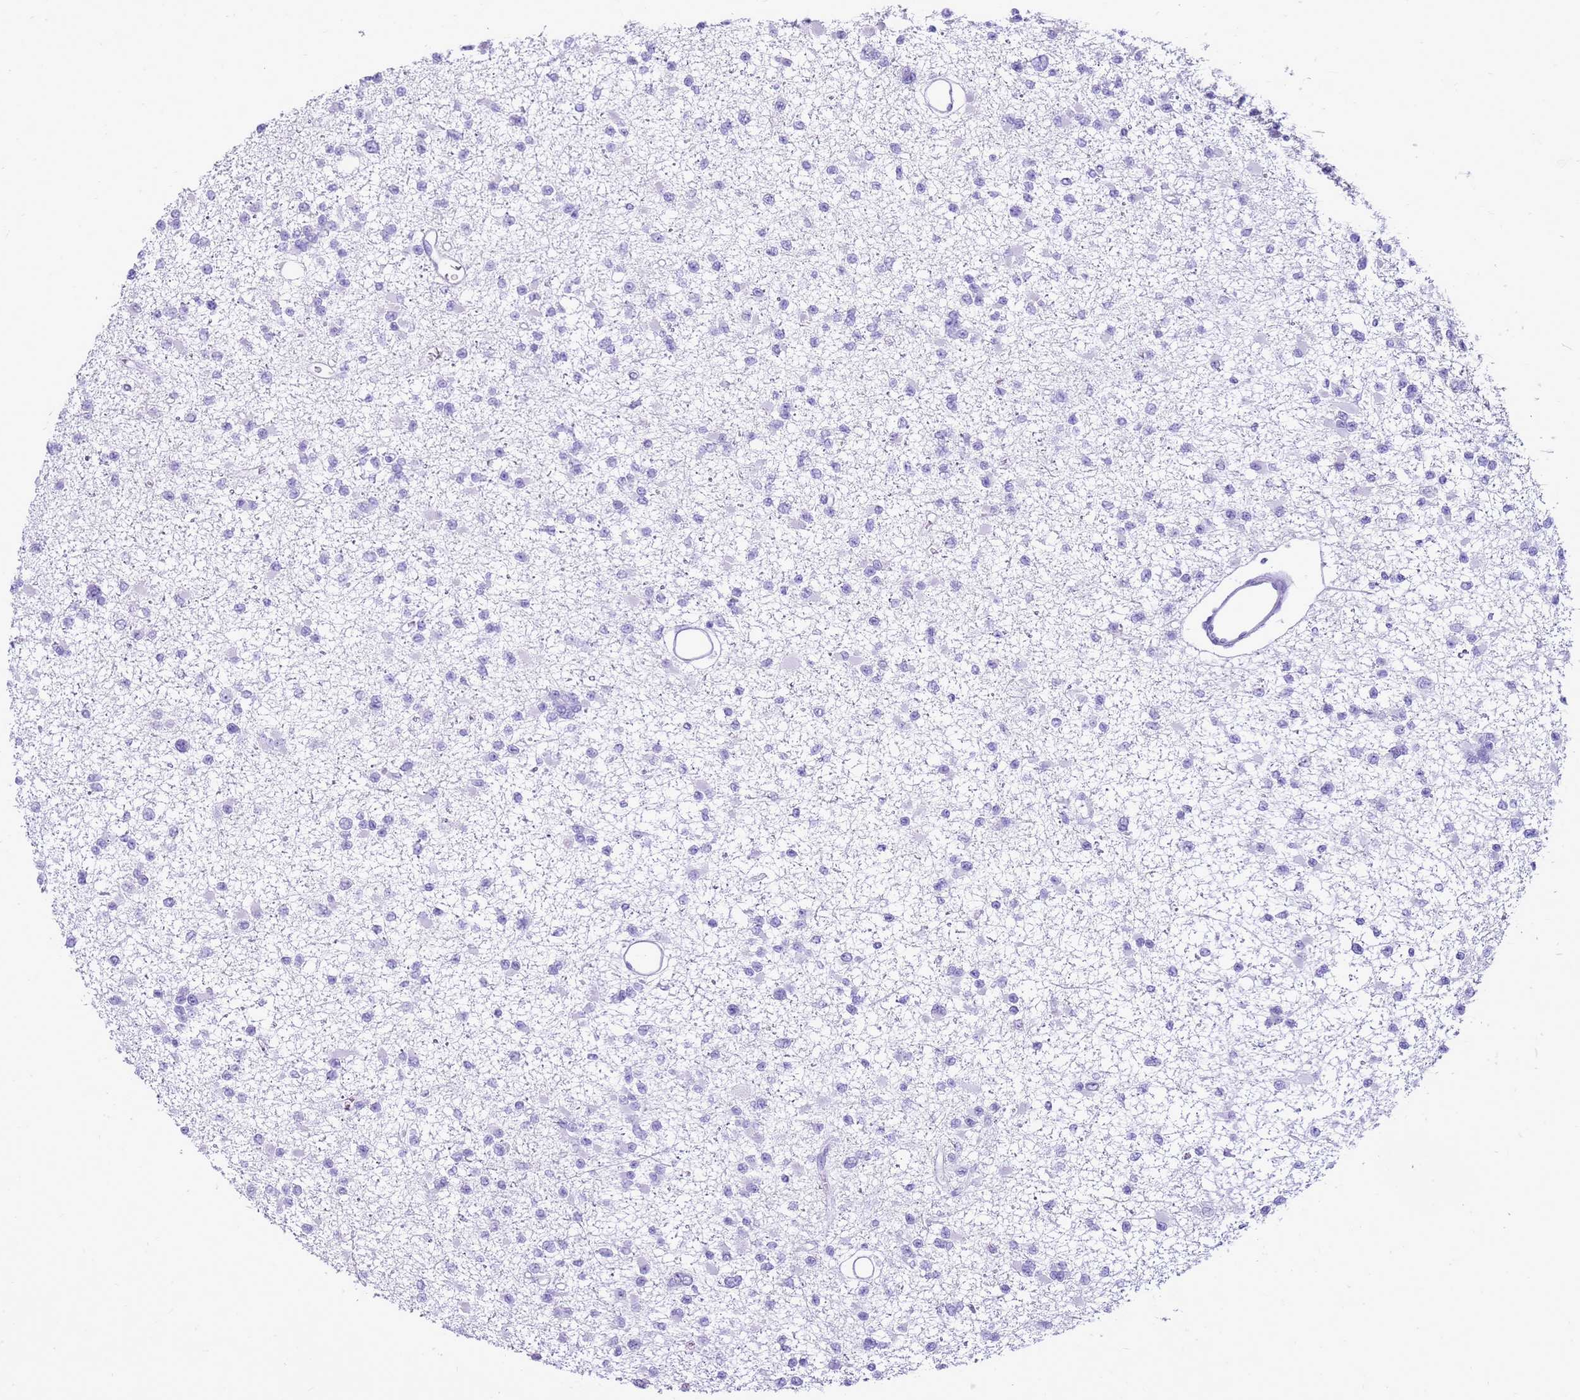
{"staining": {"intensity": "negative", "quantity": "none", "location": "none"}, "tissue": "glioma", "cell_type": "Tumor cells", "image_type": "cancer", "snomed": [{"axis": "morphology", "description": "Glioma, malignant, Low grade"}, {"axis": "topography", "description": "Brain"}], "caption": "An immunohistochemistry (IHC) histopathology image of glioma is shown. There is no staining in tumor cells of glioma.", "gene": "CA8", "patient": {"sex": "female", "age": 22}}